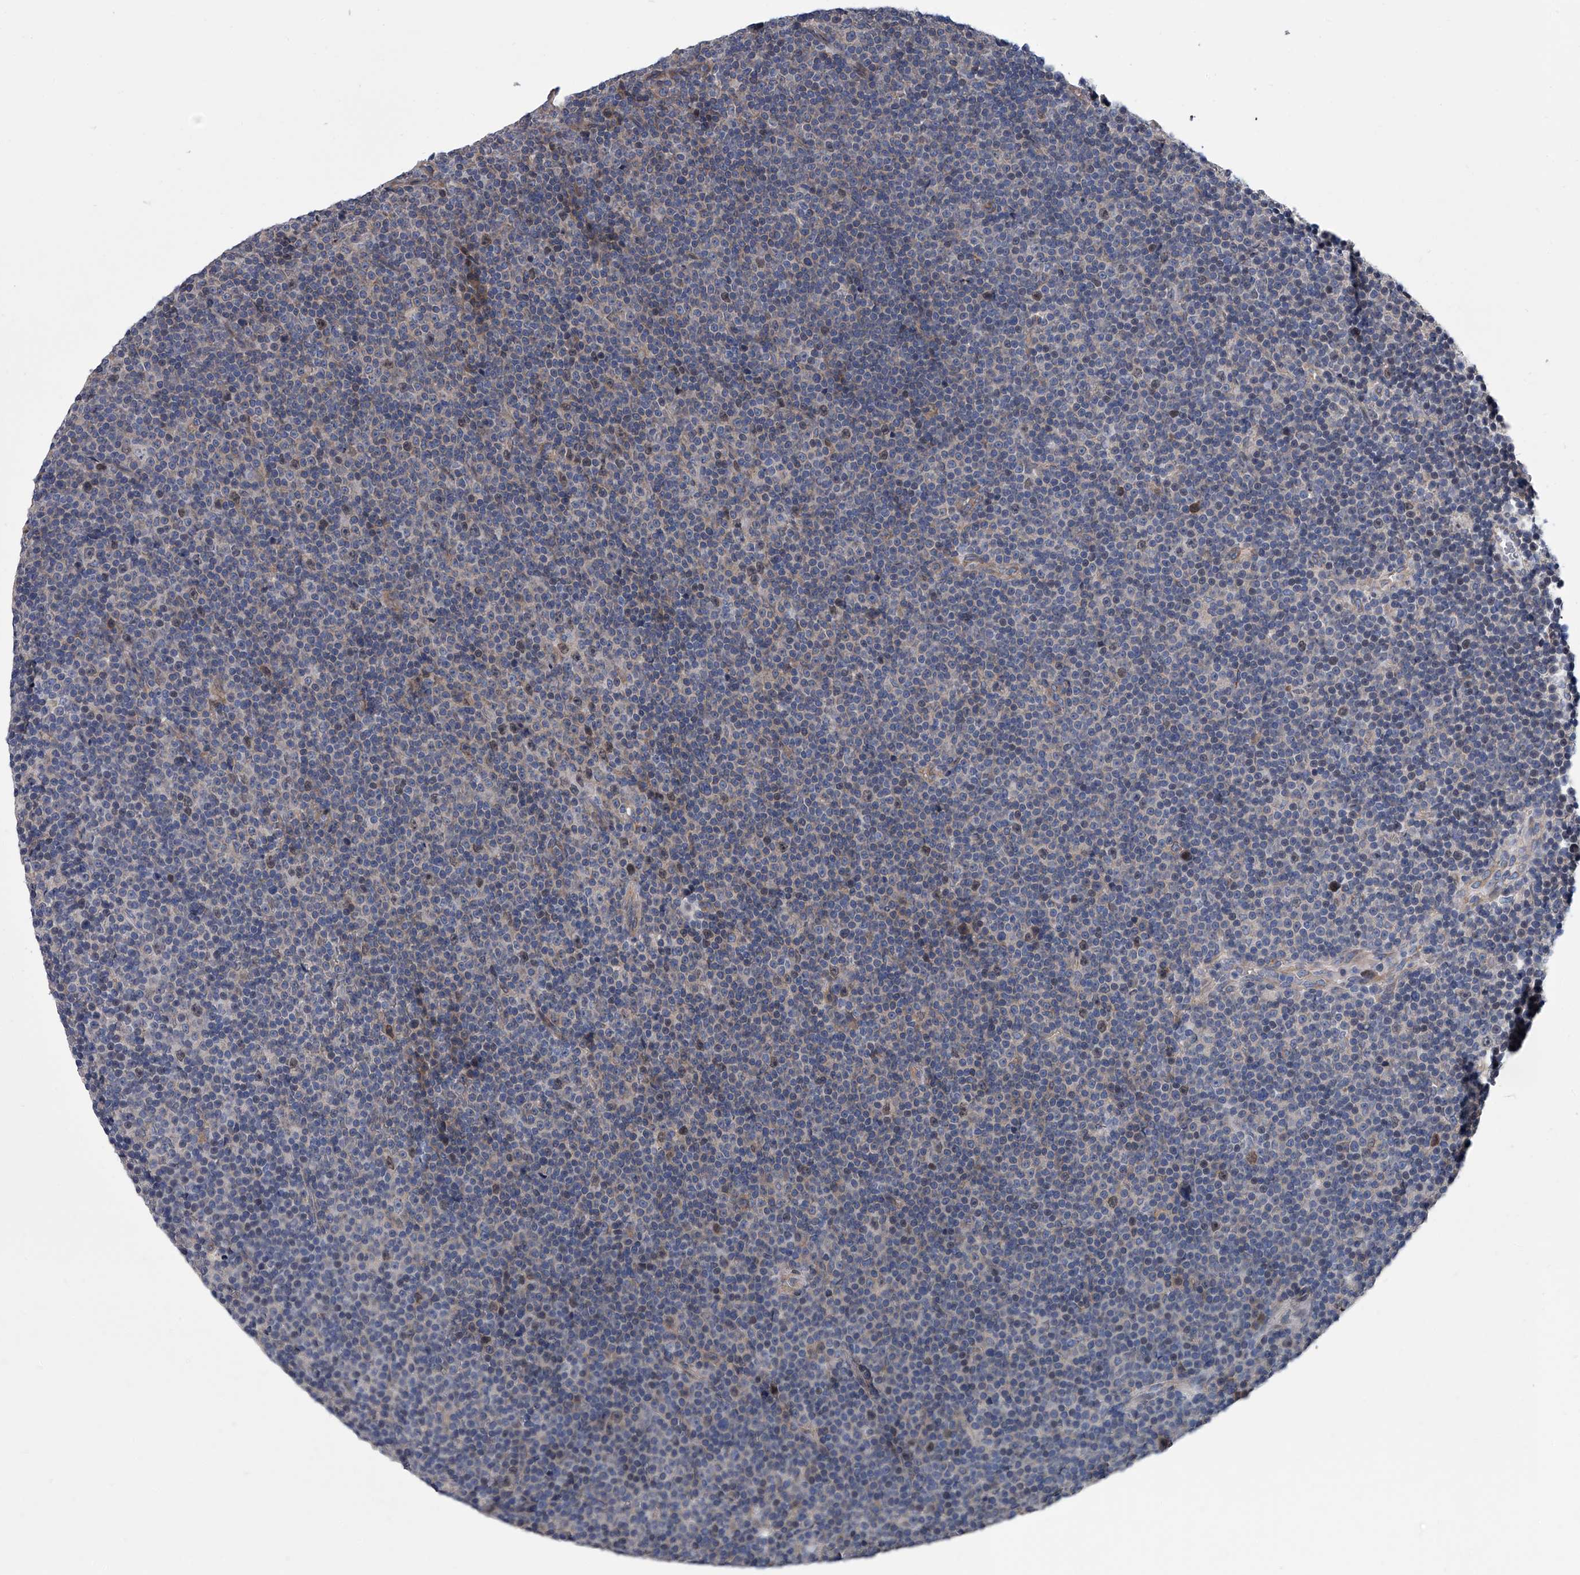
{"staining": {"intensity": "negative", "quantity": "none", "location": "none"}, "tissue": "lymphoma", "cell_type": "Tumor cells", "image_type": "cancer", "snomed": [{"axis": "morphology", "description": "Malignant lymphoma, non-Hodgkin's type, Low grade"}, {"axis": "topography", "description": "Lymph node"}], "caption": "This is a histopathology image of immunohistochemistry staining of lymphoma, which shows no expression in tumor cells.", "gene": "ABCG1", "patient": {"sex": "female", "age": 67}}